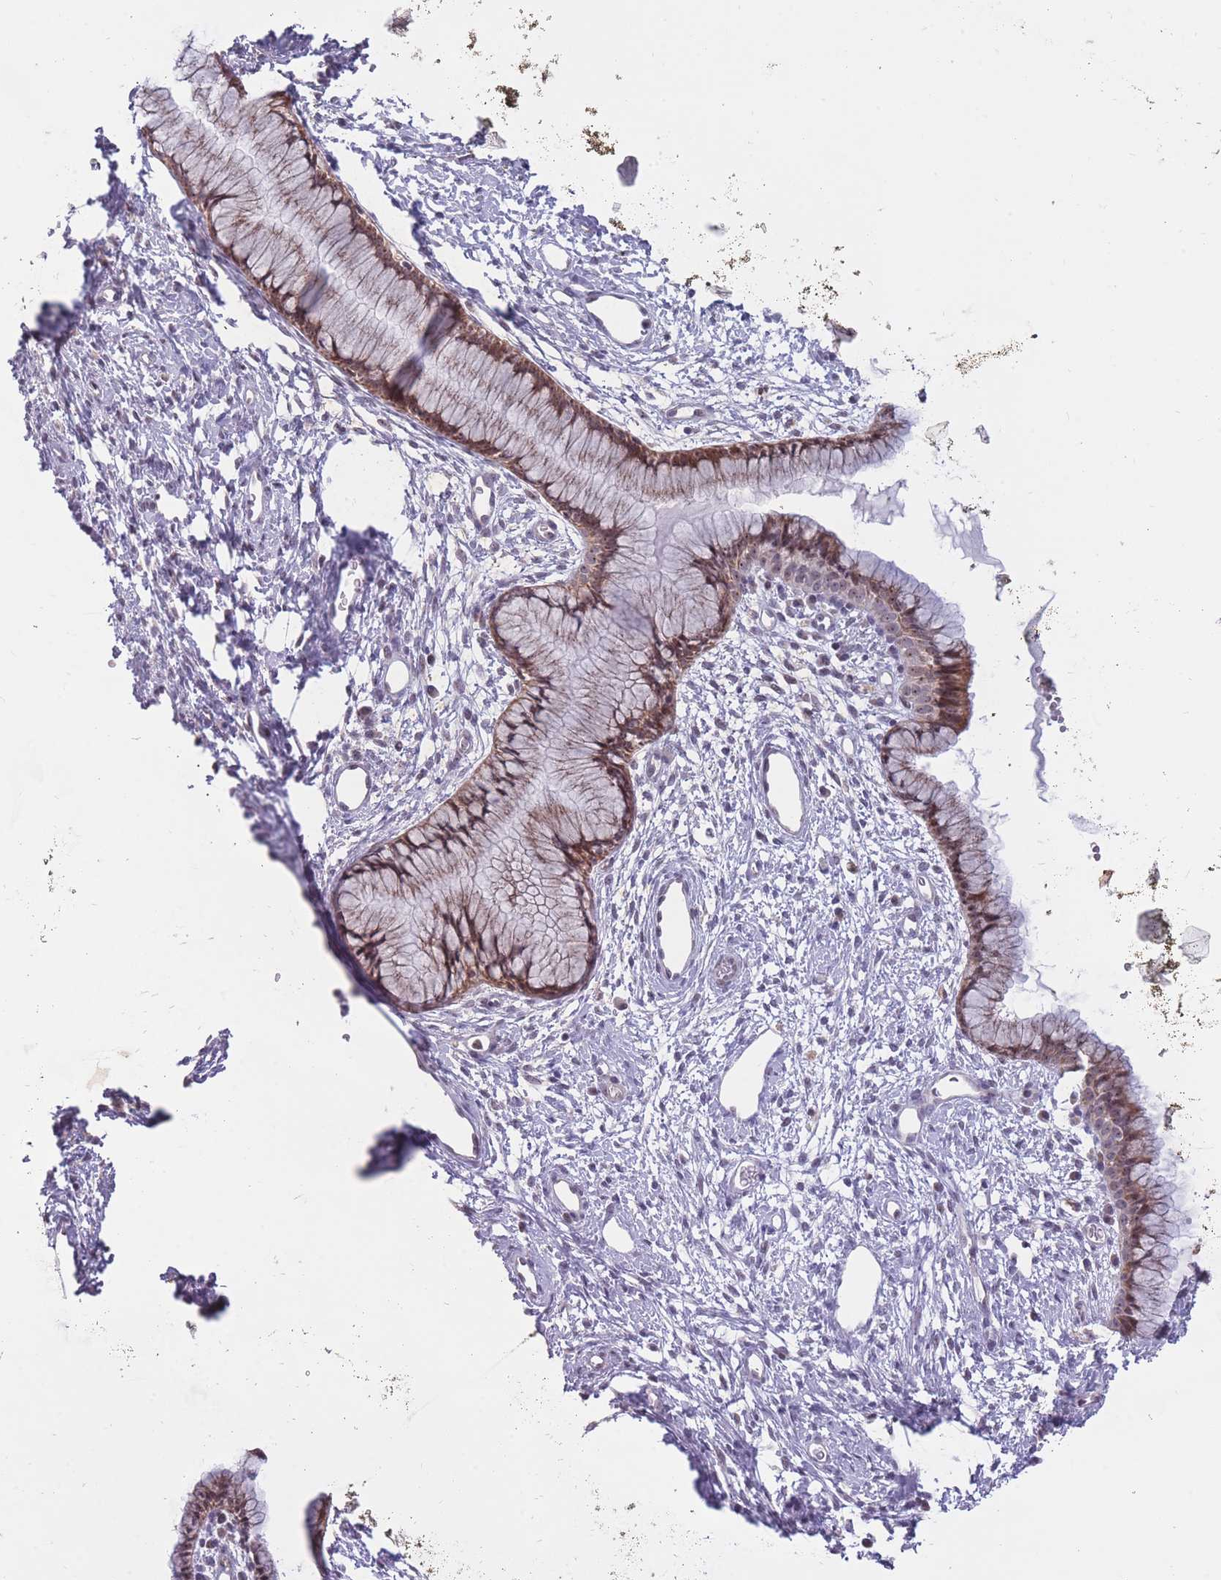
{"staining": {"intensity": "moderate", "quantity": ">75%", "location": "cytoplasmic/membranous,nuclear"}, "tissue": "cervix", "cell_type": "Glandular cells", "image_type": "normal", "snomed": [{"axis": "morphology", "description": "Normal tissue, NOS"}, {"axis": "topography", "description": "Cervix"}], "caption": "High-magnification brightfield microscopy of unremarkable cervix stained with DAB (brown) and counterstained with hematoxylin (blue). glandular cells exhibit moderate cytoplasmic/membranous,nuclear positivity is appreciated in approximately>75% of cells. (DAB IHC with brightfield microscopy, high magnification).", "gene": "MCIDAS", "patient": {"sex": "female", "age": 42}}